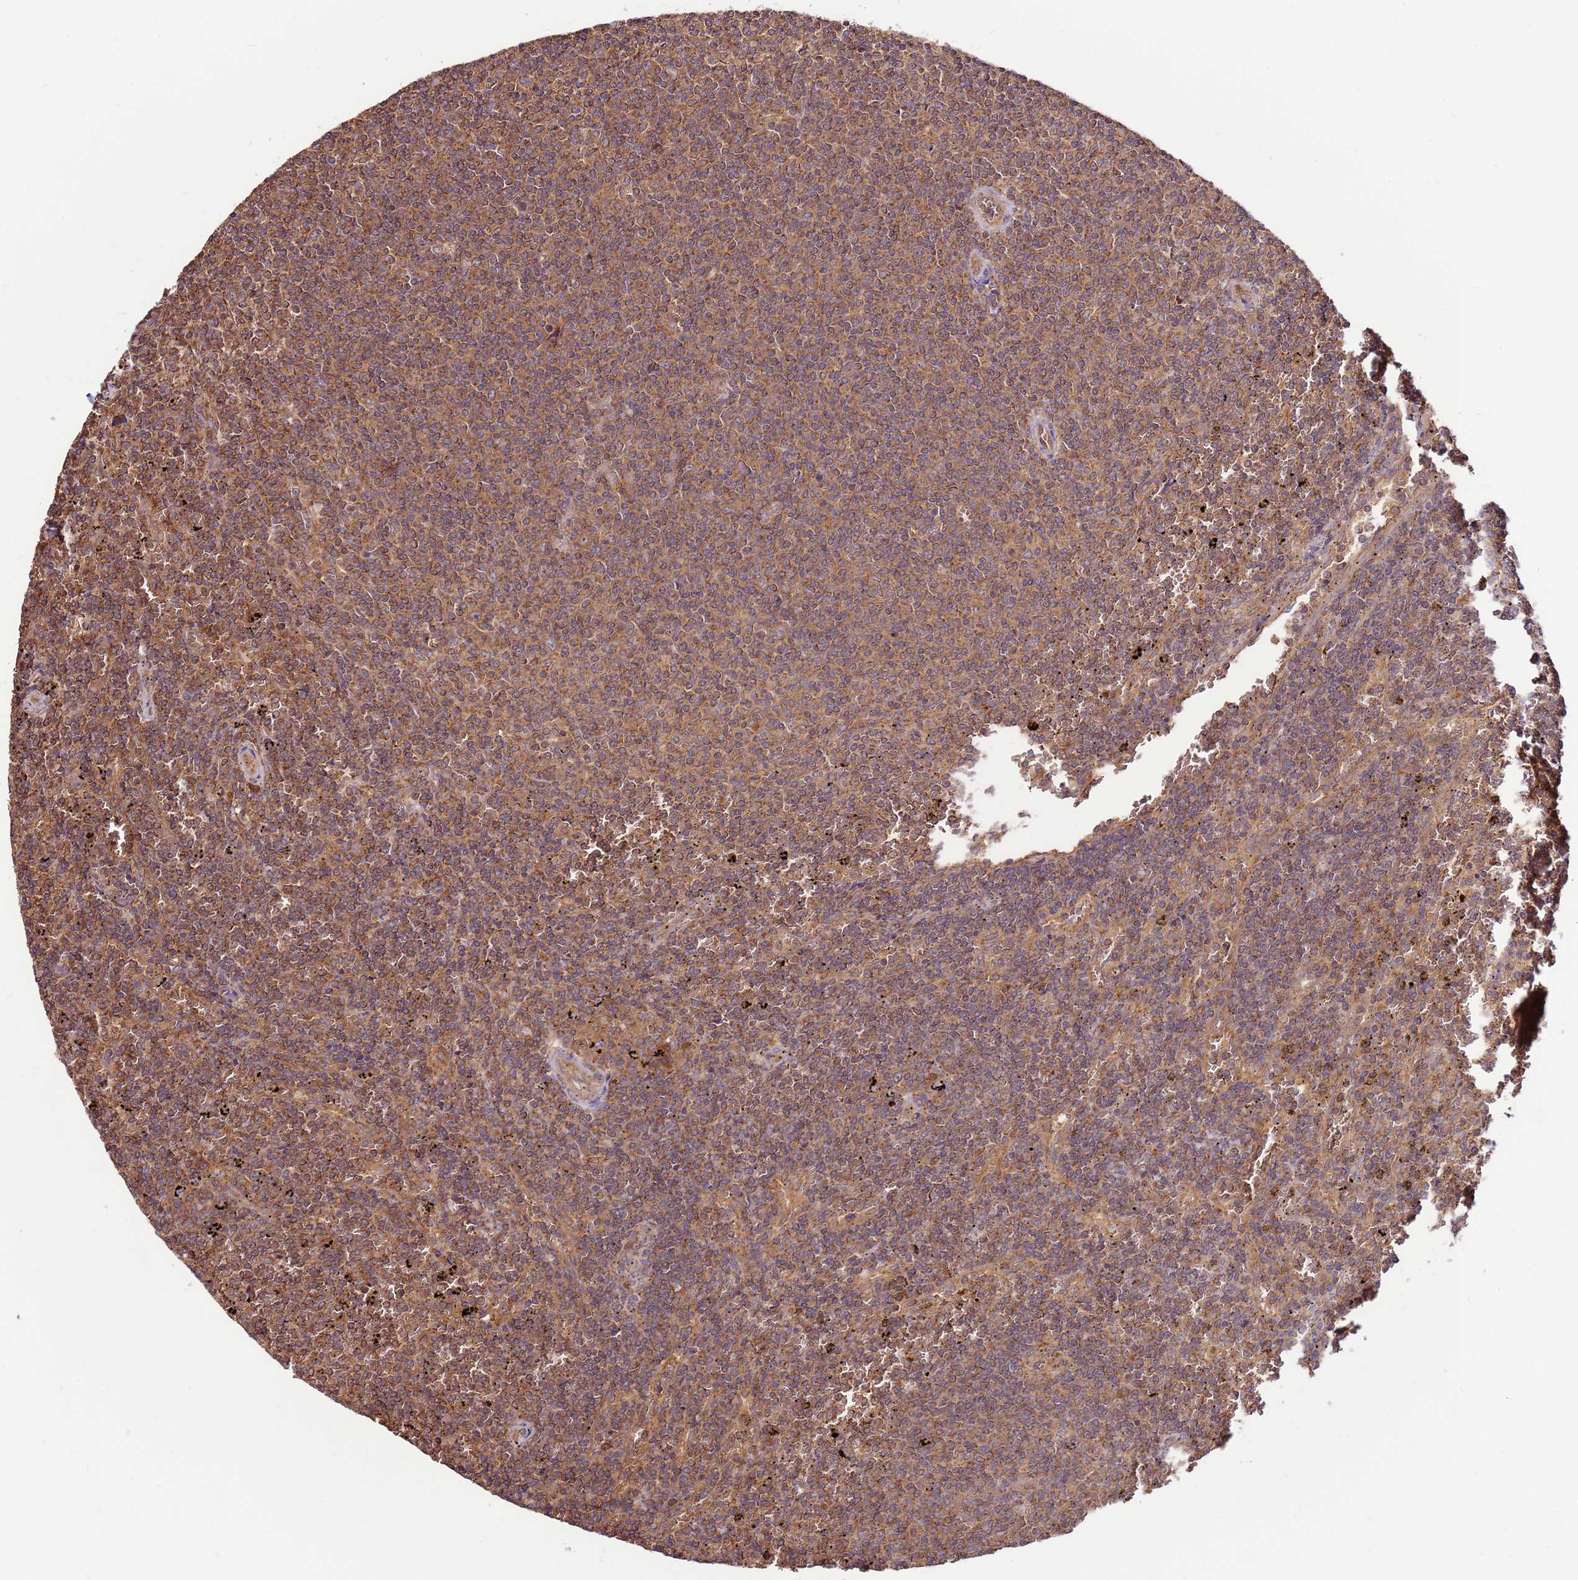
{"staining": {"intensity": "moderate", "quantity": ">75%", "location": "cytoplasmic/membranous"}, "tissue": "lymphoma", "cell_type": "Tumor cells", "image_type": "cancer", "snomed": [{"axis": "morphology", "description": "Malignant lymphoma, non-Hodgkin's type, Low grade"}, {"axis": "topography", "description": "Spleen"}], "caption": "Moderate cytoplasmic/membranous positivity for a protein is appreciated in about >75% of tumor cells of malignant lymphoma, non-Hodgkin's type (low-grade) using immunohistochemistry (IHC).", "gene": "SLC44A5", "patient": {"sex": "female", "age": 50}}